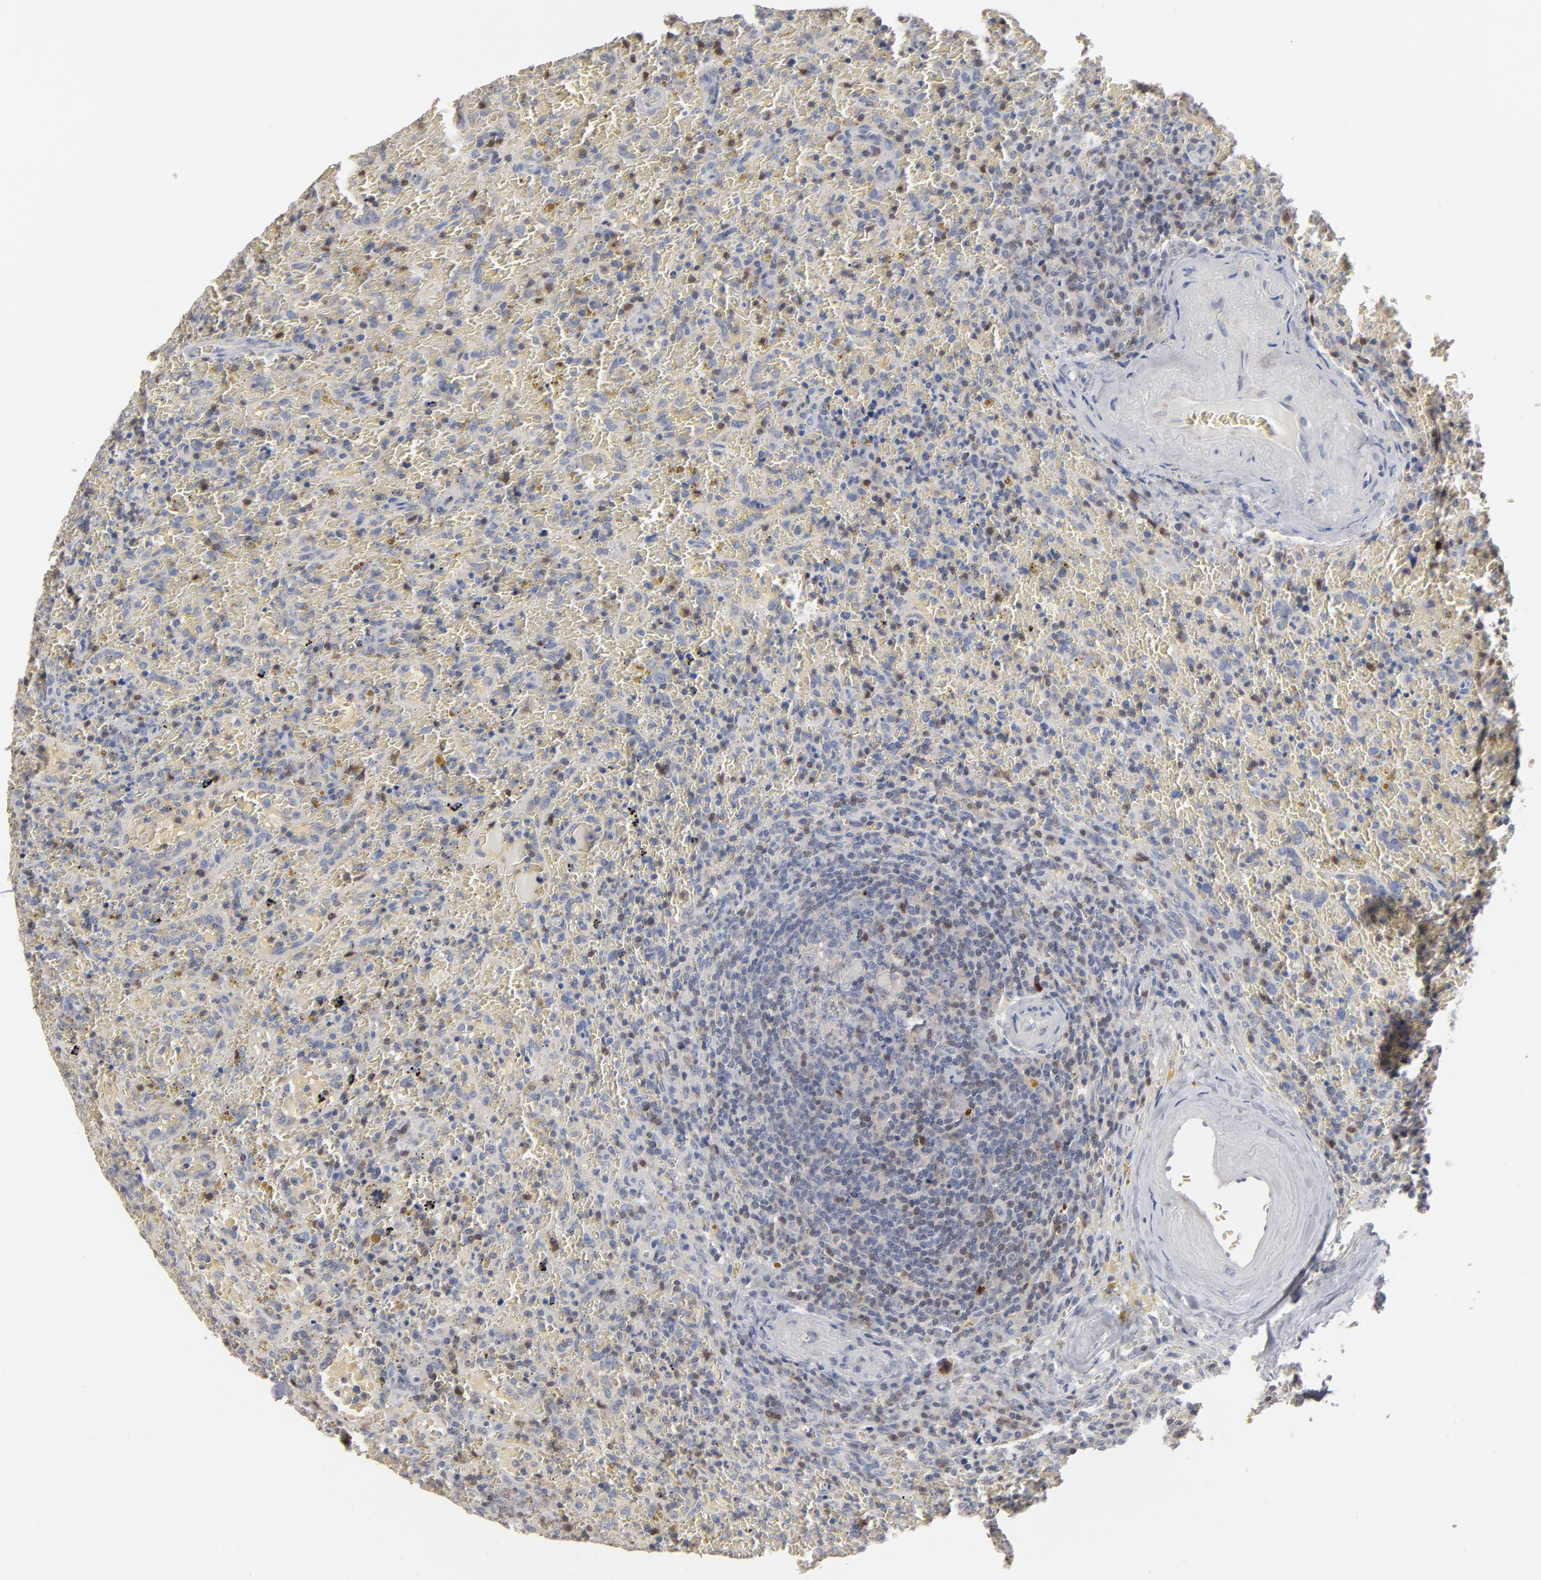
{"staining": {"intensity": "negative", "quantity": "none", "location": "none"}, "tissue": "lymphoma", "cell_type": "Tumor cells", "image_type": "cancer", "snomed": [{"axis": "morphology", "description": "Malignant lymphoma, non-Hodgkin's type, High grade"}, {"axis": "topography", "description": "Spleen"}, {"axis": "topography", "description": "Lymph node"}], "caption": "Tumor cells show no significant protein staining in lymphoma. (DAB immunohistochemistry with hematoxylin counter stain).", "gene": "STAT4", "patient": {"sex": "female", "age": 70}}